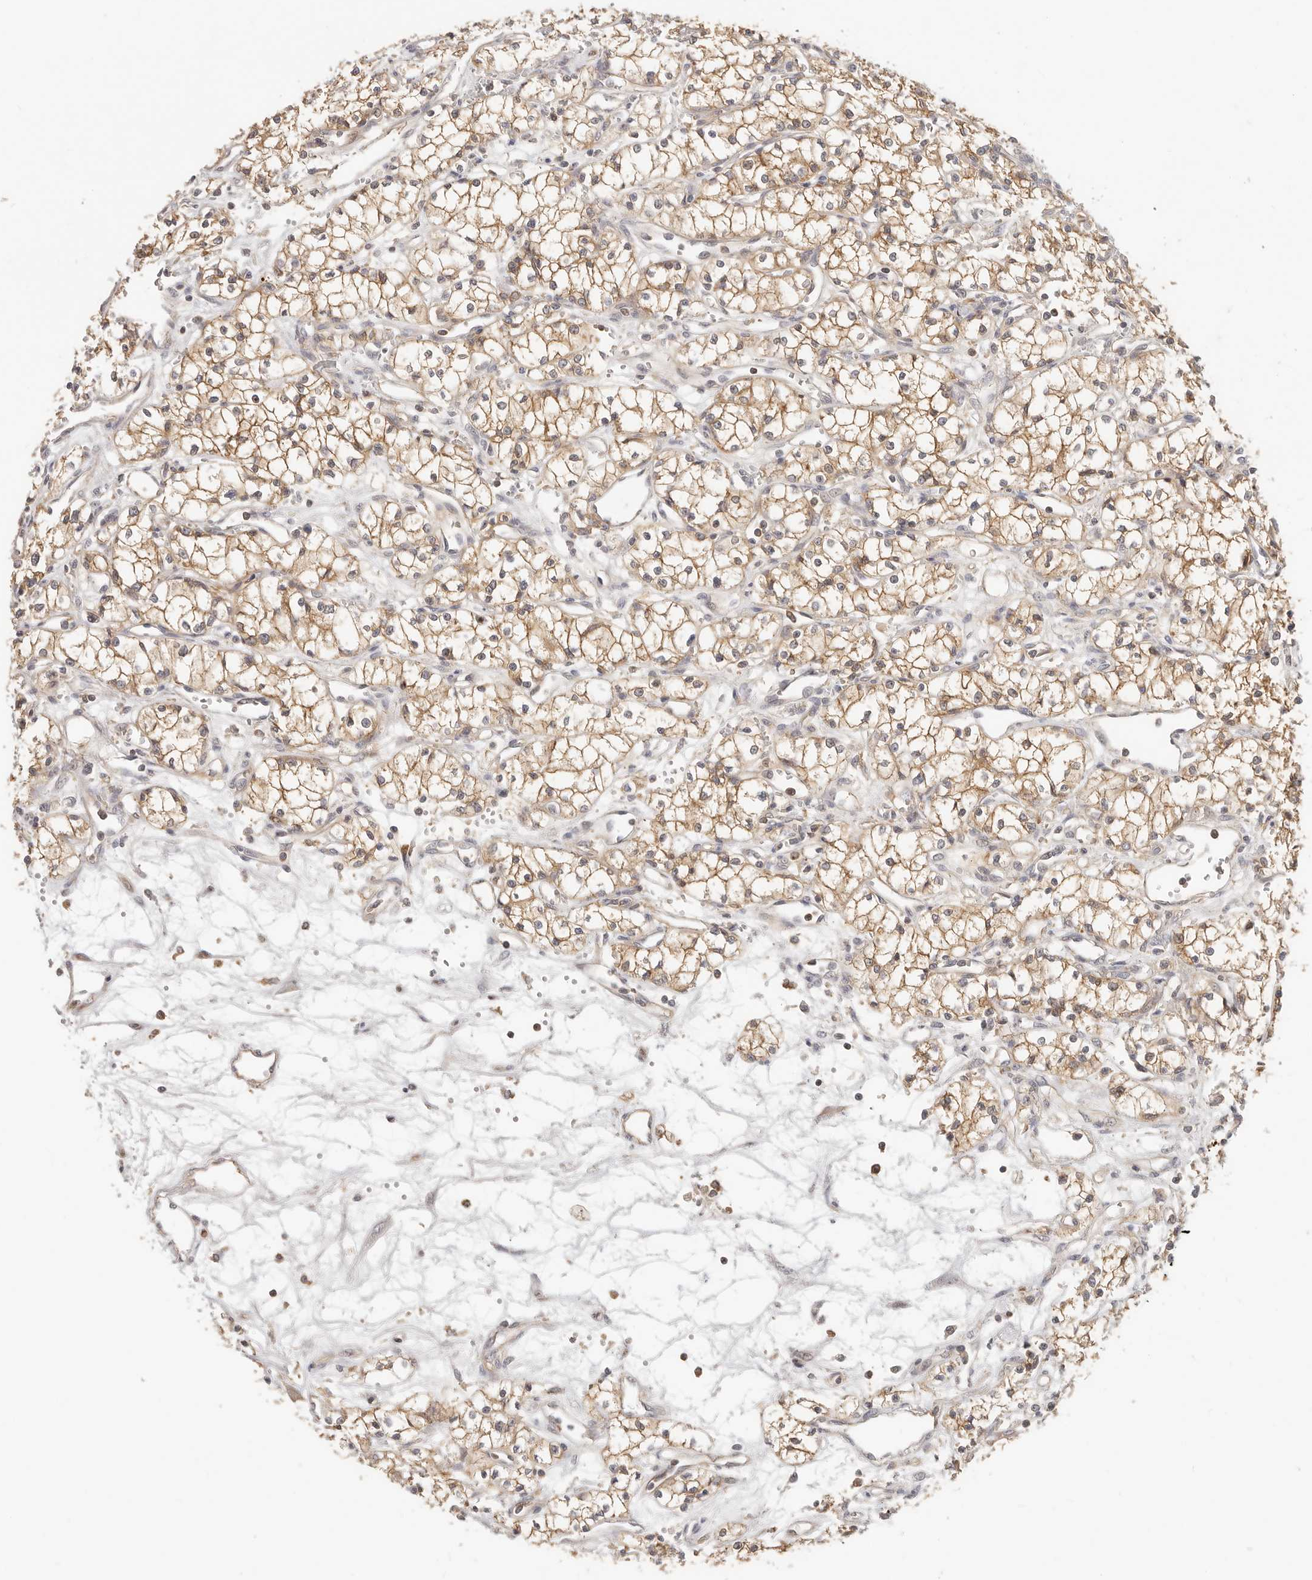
{"staining": {"intensity": "moderate", "quantity": ">75%", "location": "cytoplasmic/membranous"}, "tissue": "renal cancer", "cell_type": "Tumor cells", "image_type": "cancer", "snomed": [{"axis": "morphology", "description": "Adenocarcinoma, NOS"}, {"axis": "topography", "description": "Kidney"}], "caption": "Human renal cancer stained with a protein marker reveals moderate staining in tumor cells.", "gene": "DTNBP1", "patient": {"sex": "male", "age": 59}}